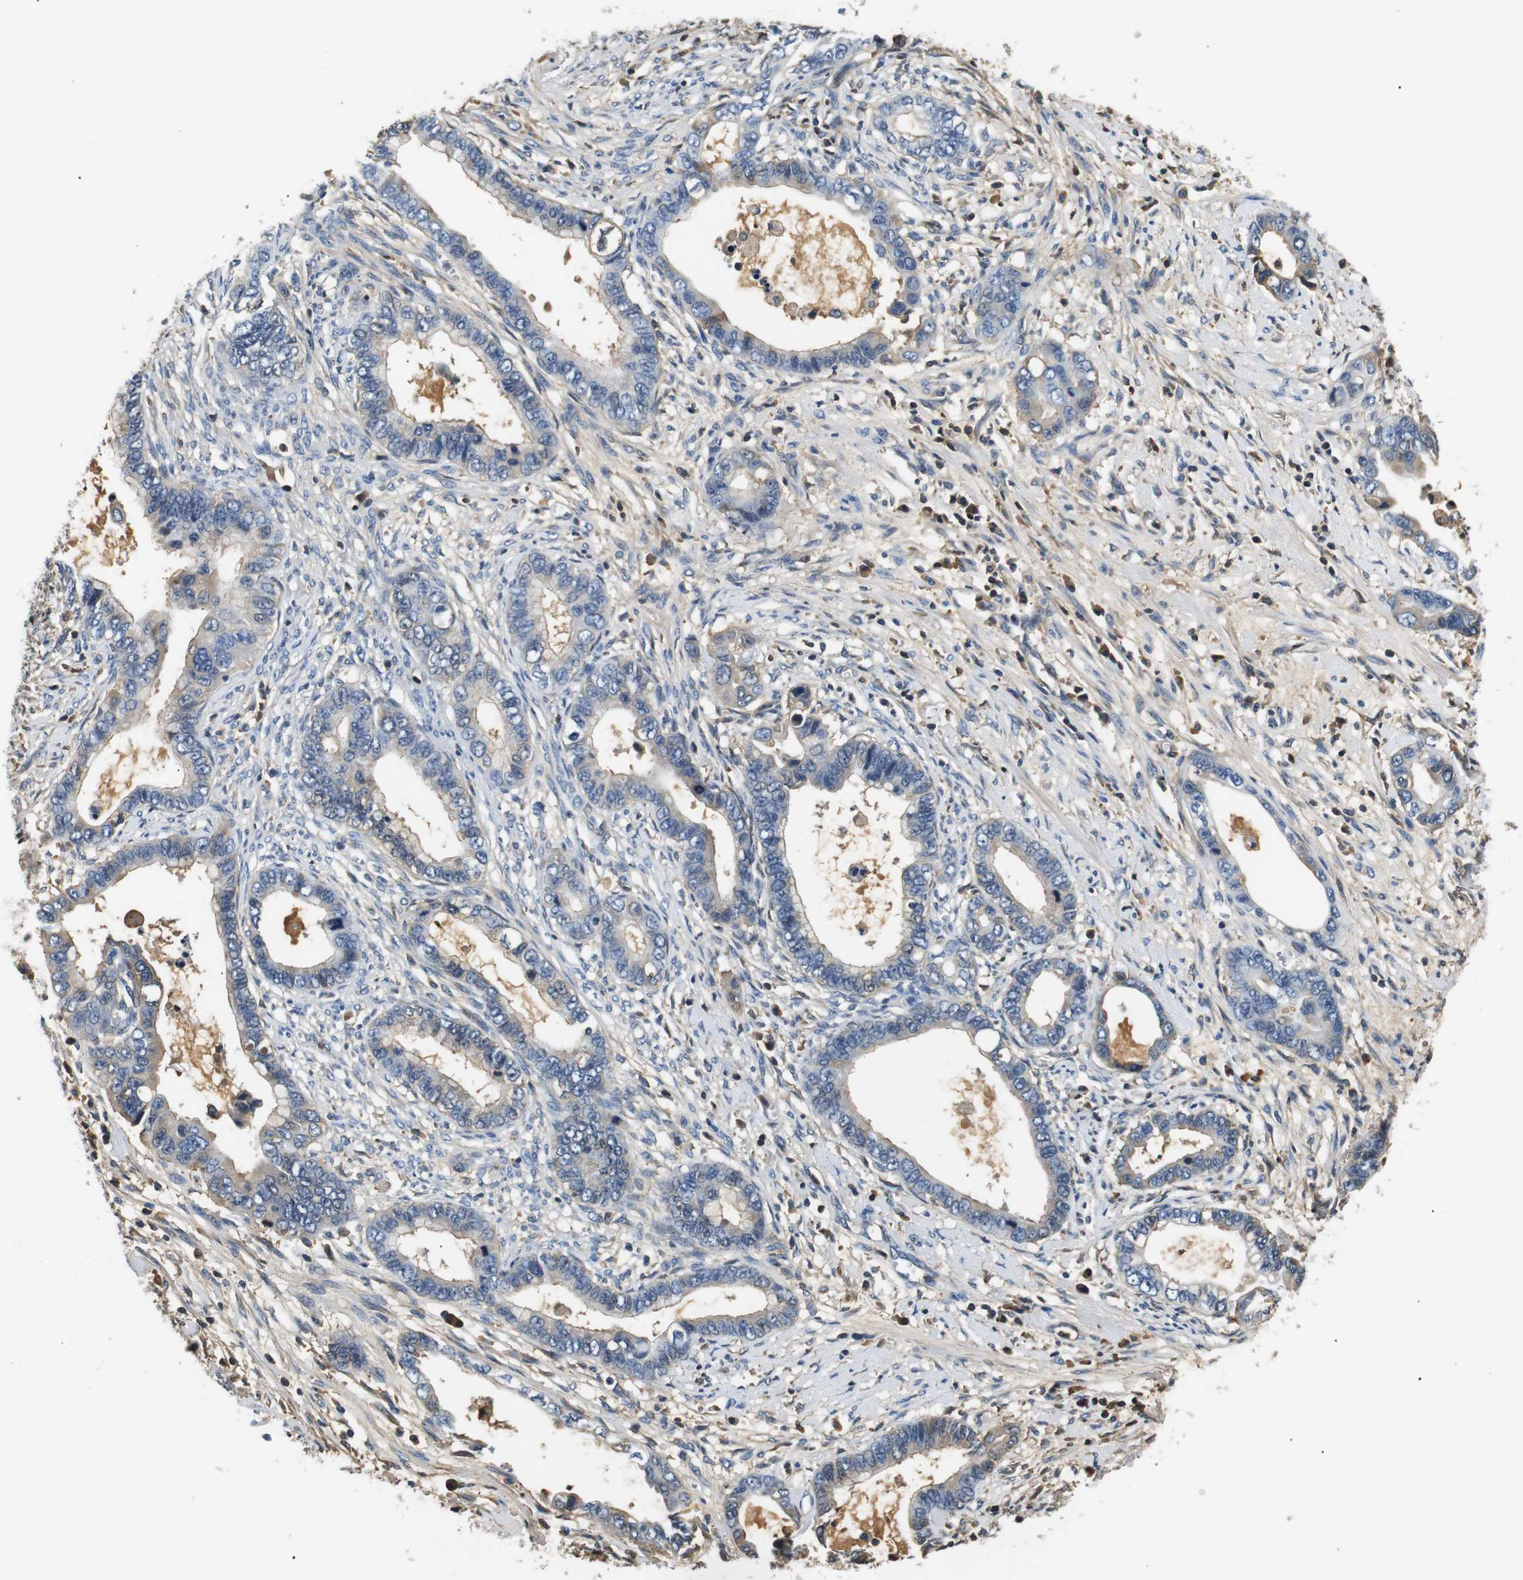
{"staining": {"intensity": "weak", "quantity": "<25%", "location": "cytoplasmic/membranous"}, "tissue": "cervical cancer", "cell_type": "Tumor cells", "image_type": "cancer", "snomed": [{"axis": "morphology", "description": "Adenocarcinoma, NOS"}, {"axis": "topography", "description": "Cervix"}], "caption": "Cervical cancer (adenocarcinoma) was stained to show a protein in brown. There is no significant staining in tumor cells.", "gene": "LHCGR", "patient": {"sex": "female", "age": 44}}